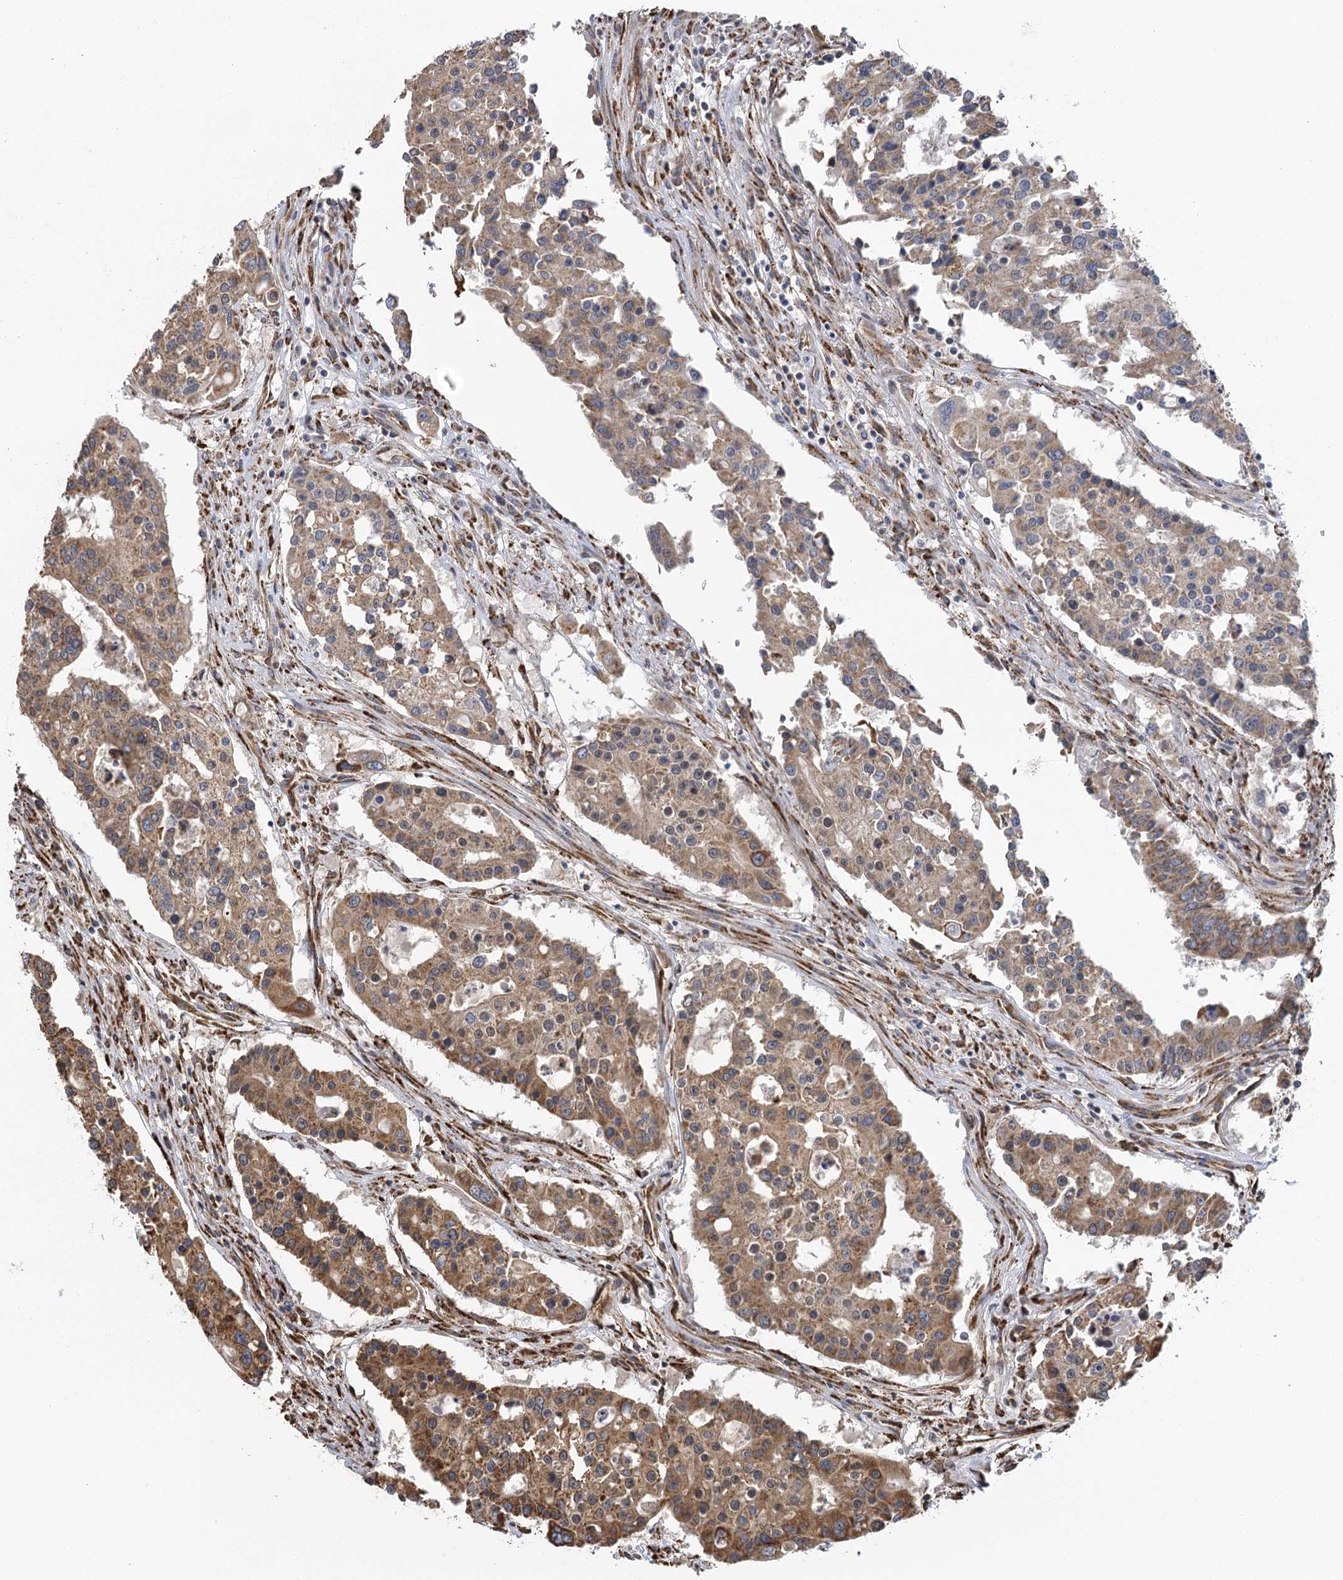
{"staining": {"intensity": "moderate", "quantity": "25%-75%", "location": "cytoplasmic/membranous"}, "tissue": "colorectal cancer", "cell_type": "Tumor cells", "image_type": "cancer", "snomed": [{"axis": "morphology", "description": "Adenocarcinoma, NOS"}, {"axis": "topography", "description": "Colon"}], "caption": "Protein analysis of colorectal adenocarcinoma tissue shows moderate cytoplasmic/membranous positivity in about 25%-75% of tumor cells. The protein of interest is shown in brown color, while the nuclei are stained blue.", "gene": "IL11RA", "patient": {"sex": "male", "age": 77}}